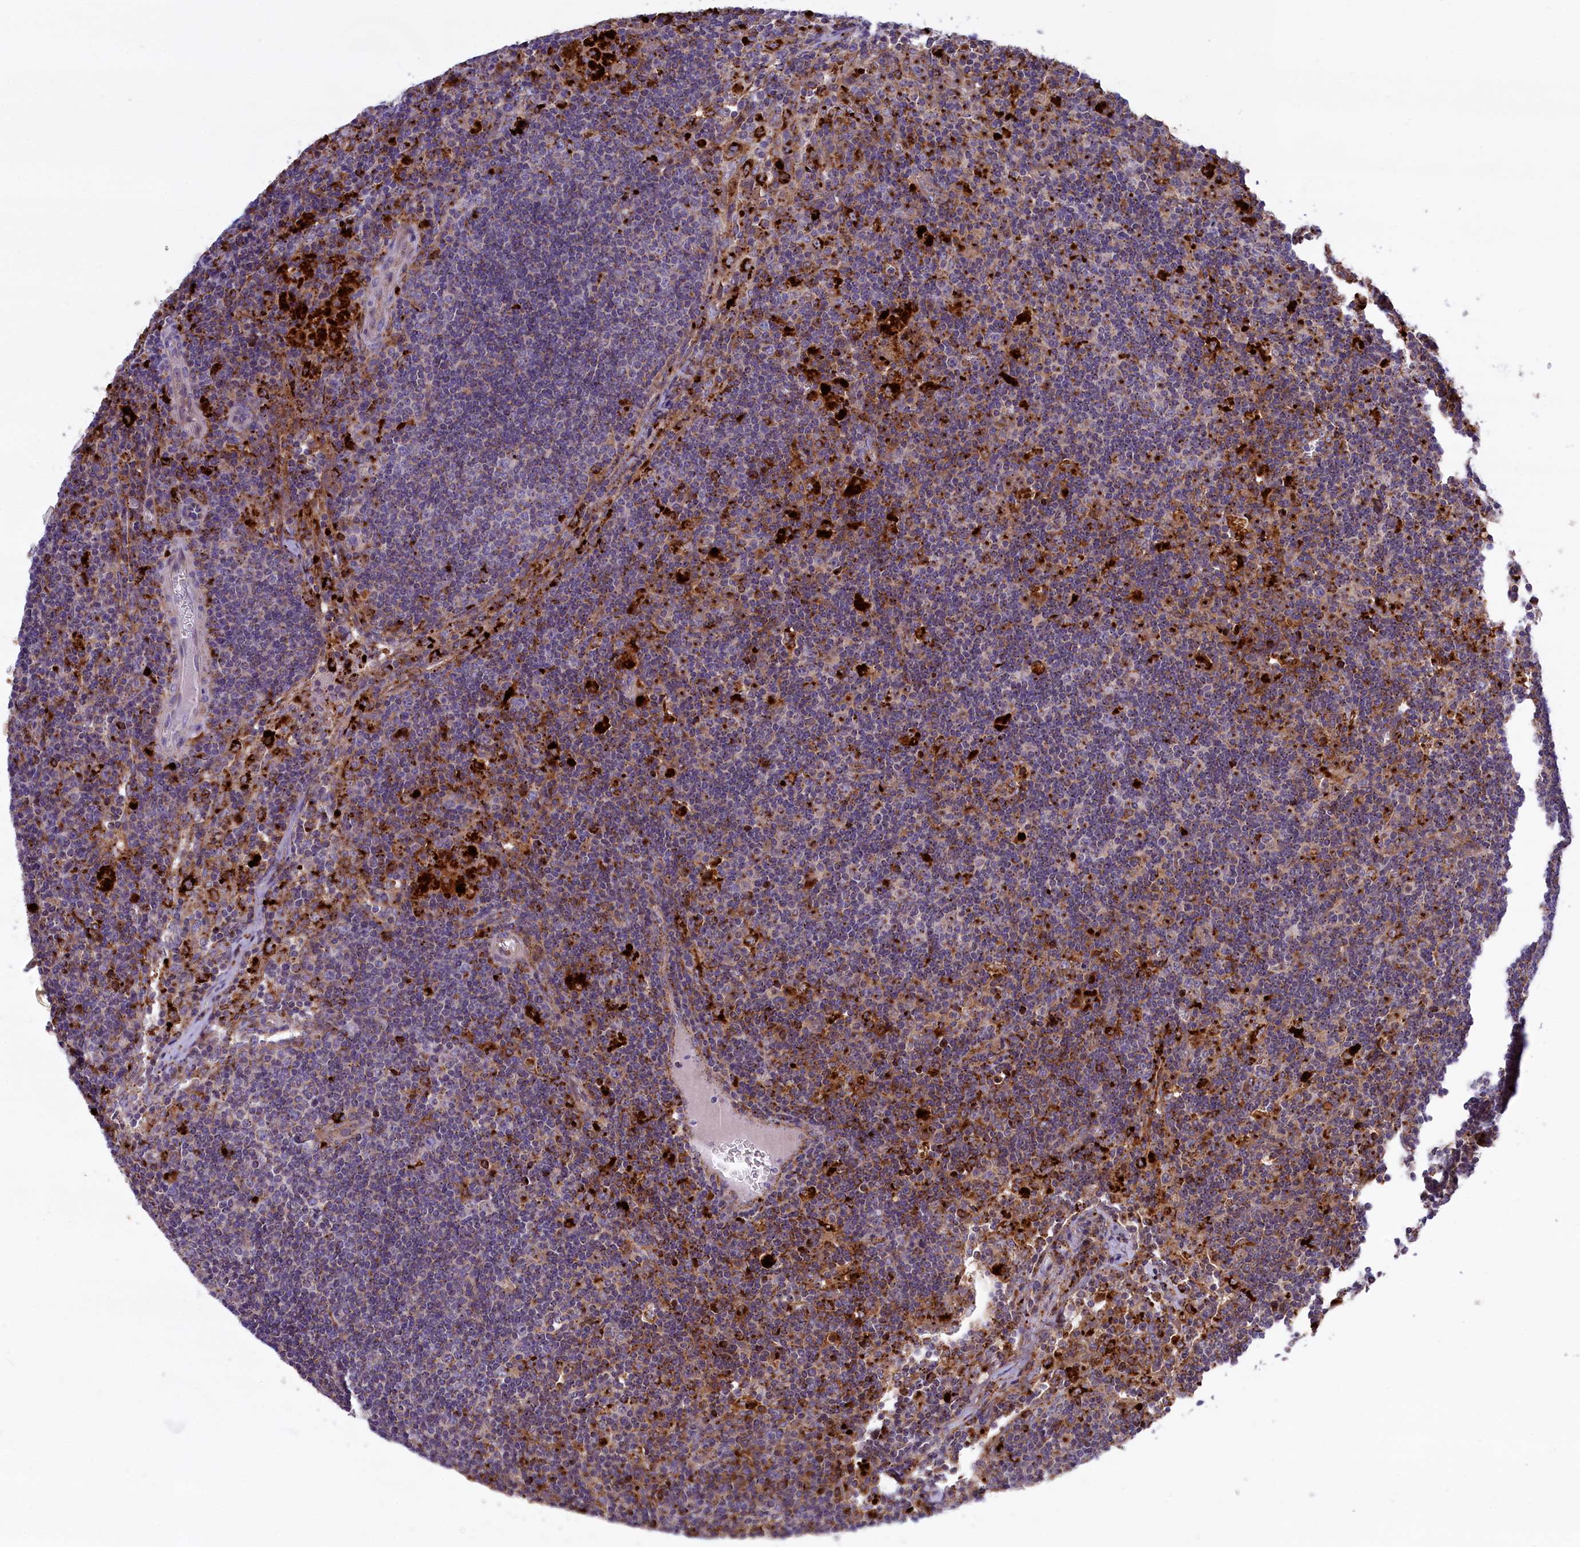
{"staining": {"intensity": "negative", "quantity": "none", "location": "none"}, "tissue": "lymph node", "cell_type": "Germinal center cells", "image_type": "normal", "snomed": [{"axis": "morphology", "description": "Normal tissue, NOS"}, {"axis": "topography", "description": "Lymph node"}], "caption": "A histopathology image of lymph node stained for a protein displays no brown staining in germinal center cells.", "gene": "MAN2B1", "patient": {"sex": "male", "age": 58}}